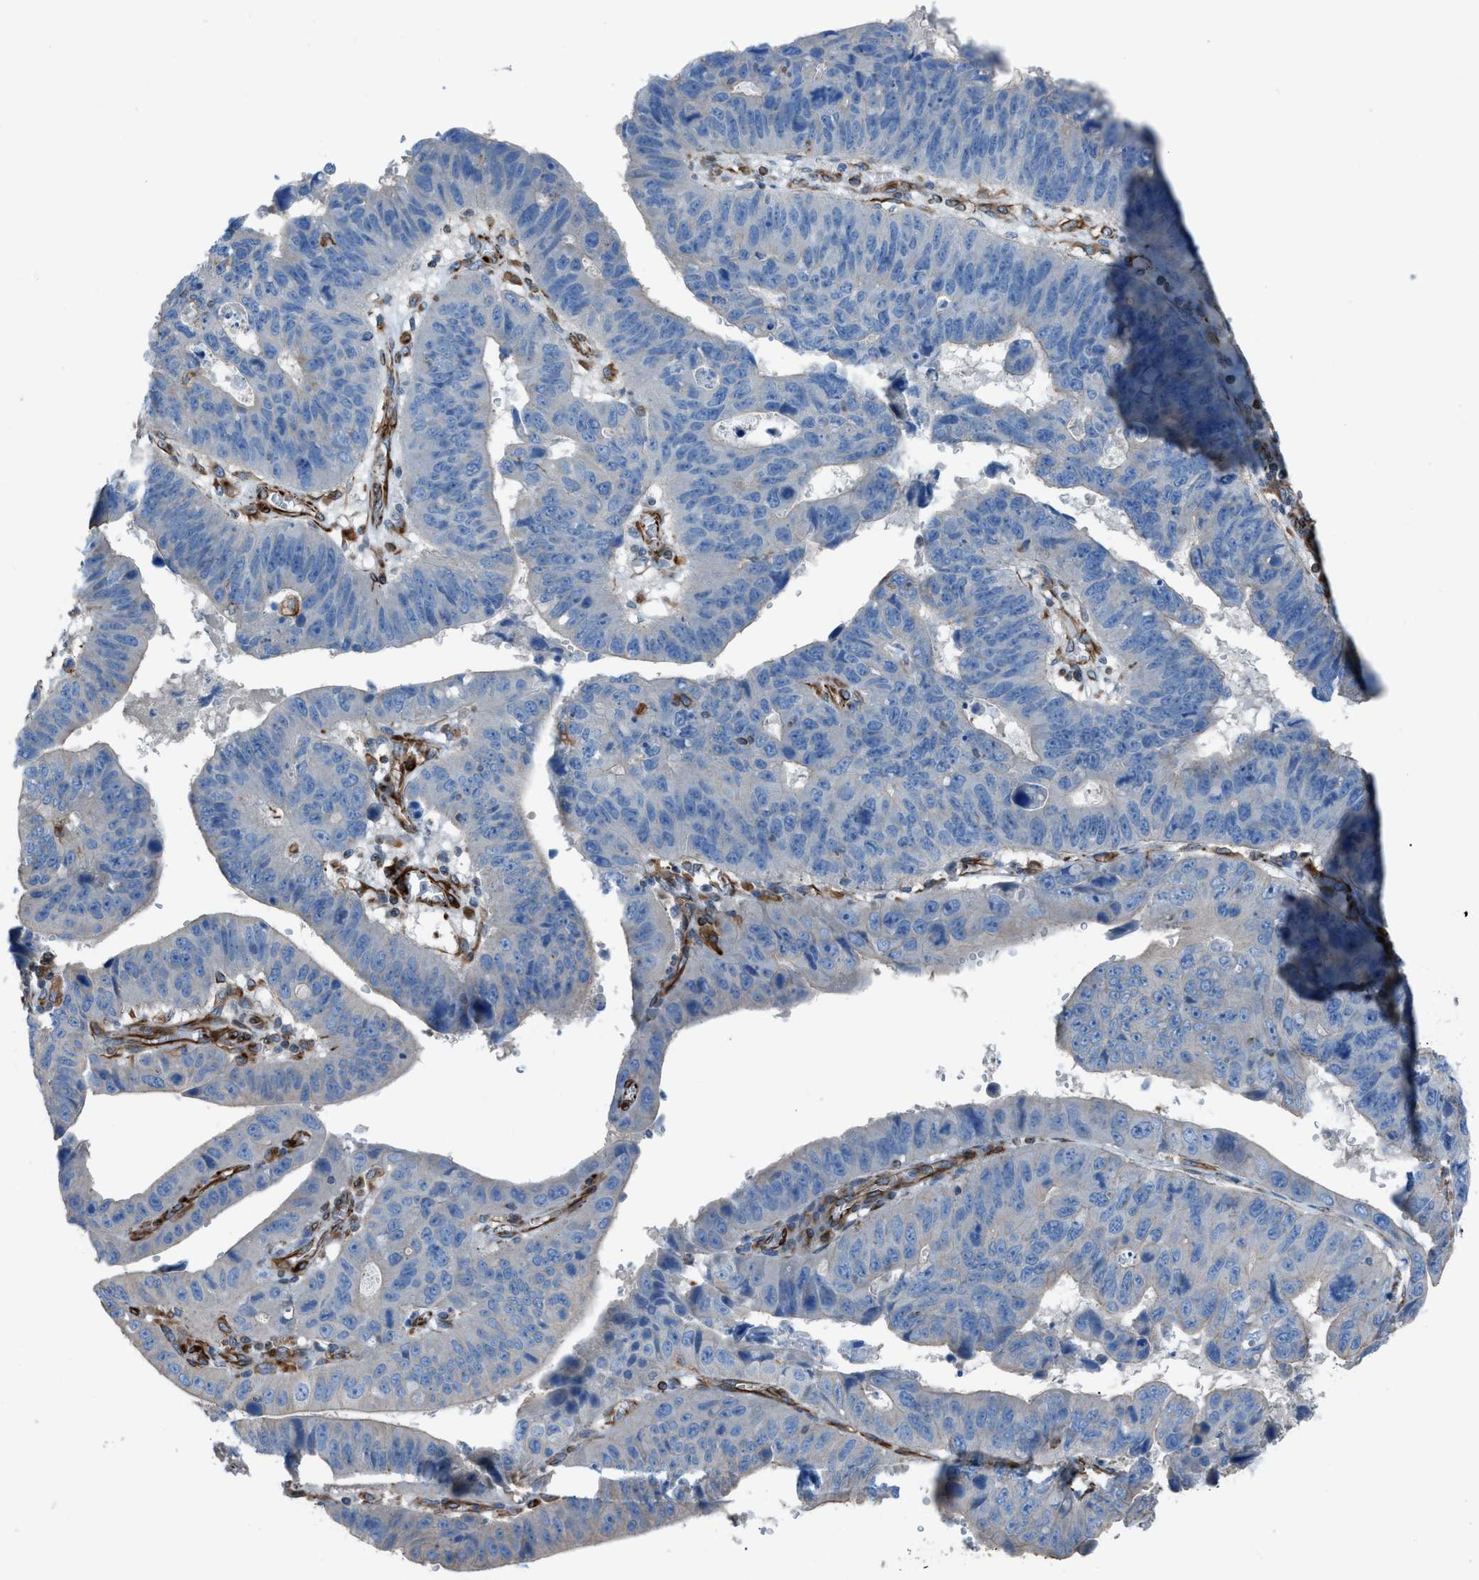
{"staining": {"intensity": "weak", "quantity": "<25%", "location": "cytoplasmic/membranous"}, "tissue": "stomach cancer", "cell_type": "Tumor cells", "image_type": "cancer", "snomed": [{"axis": "morphology", "description": "Adenocarcinoma, NOS"}, {"axis": "topography", "description": "Stomach"}], "caption": "Image shows no protein expression in tumor cells of adenocarcinoma (stomach) tissue. (Brightfield microscopy of DAB (3,3'-diaminobenzidine) immunohistochemistry (IHC) at high magnification).", "gene": "CABP7", "patient": {"sex": "male", "age": 59}}